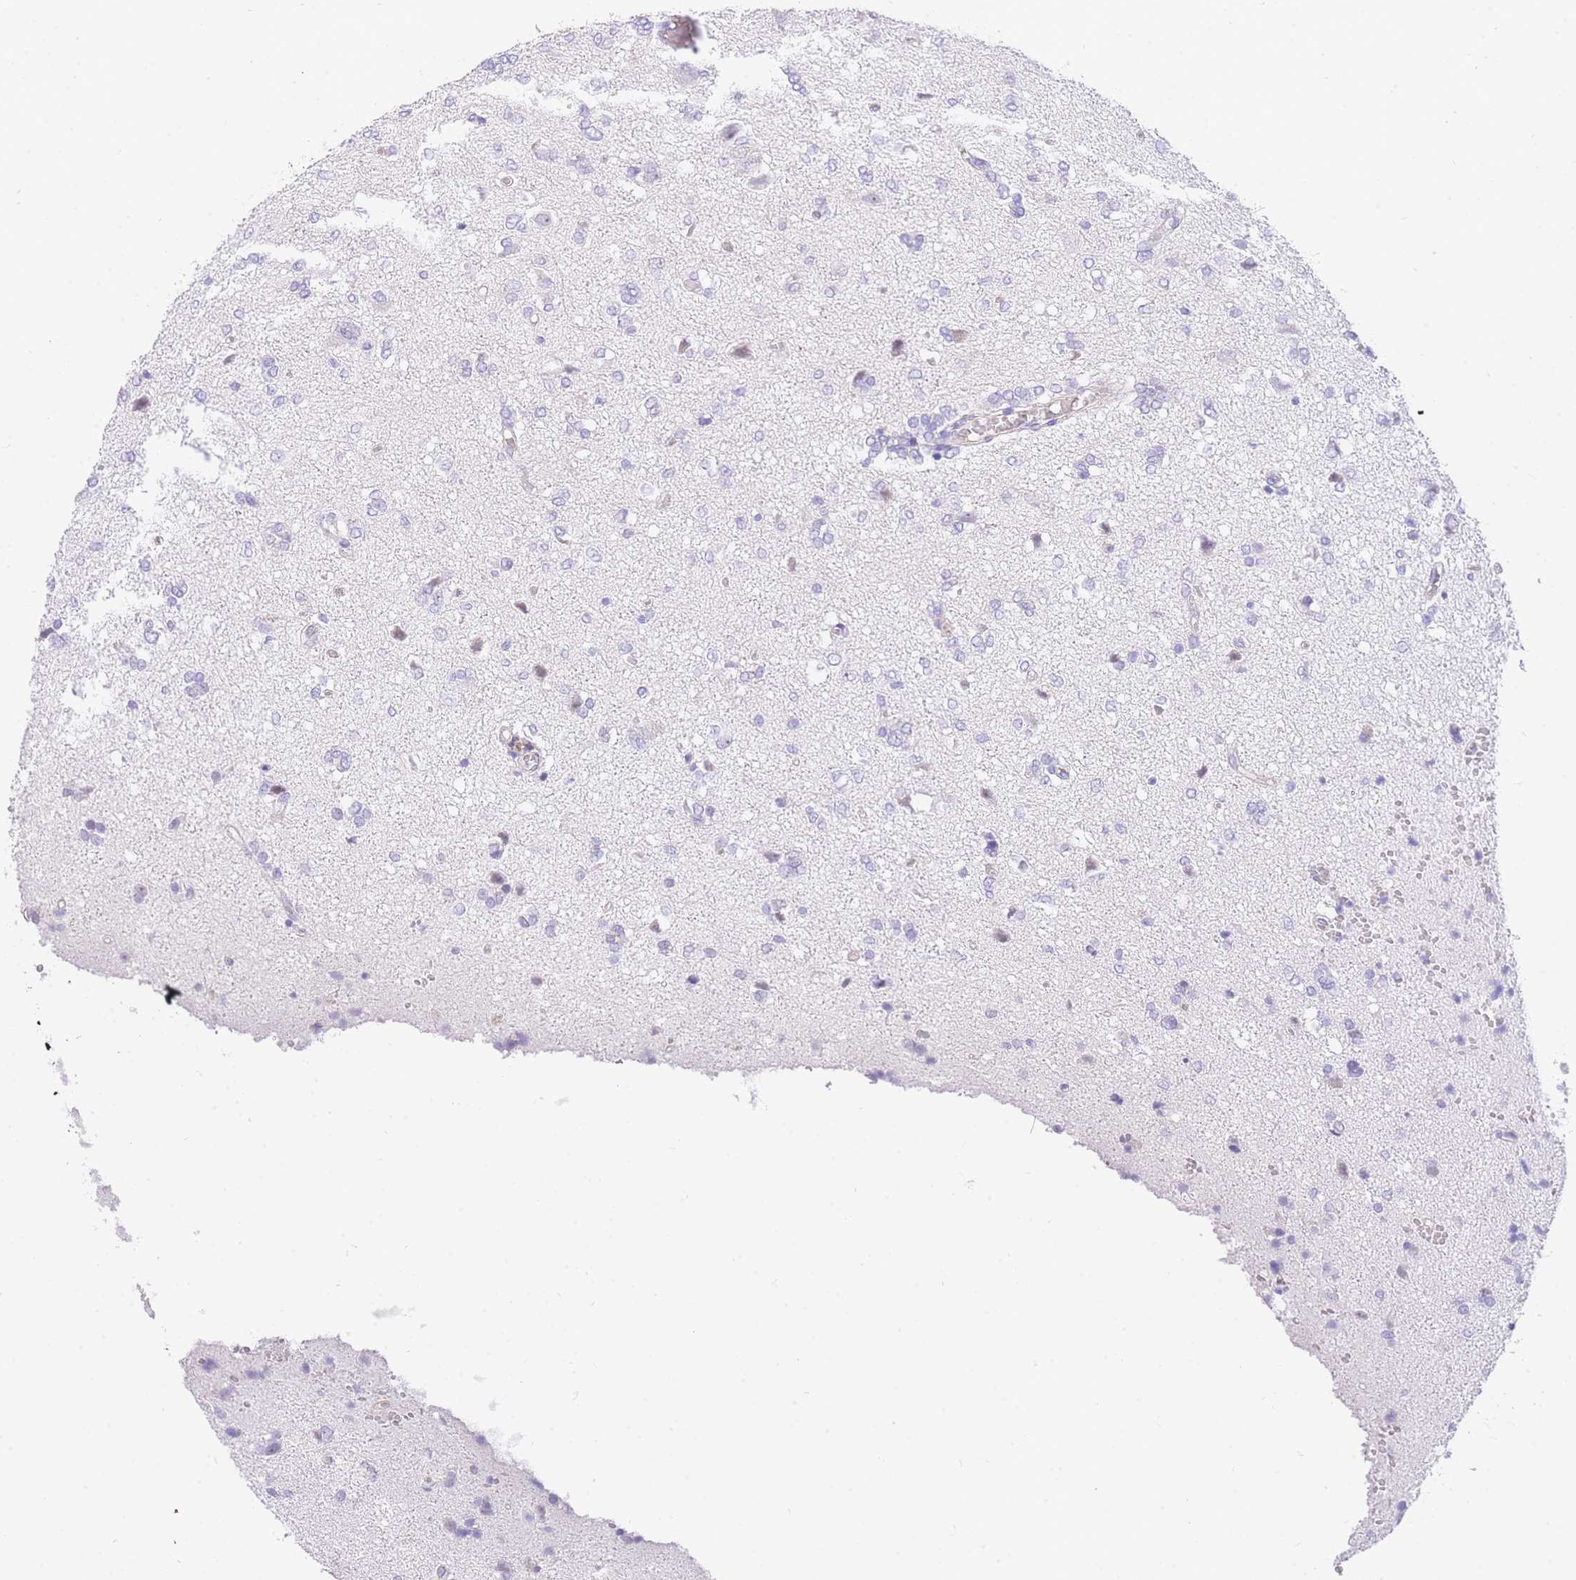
{"staining": {"intensity": "negative", "quantity": "none", "location": "none"}, "tissue": "glioma", "cell_type": "Tumor cells", "image_type": "cancer", "snomed": [{"axis": "morphology", "description": "Glioma, malignant, High grade"}, {"axis": "topography", "description": "Brain"}], "caption": "DAB (3,3'-diaminobenzidine) immunohistochemical staining of malignant high-grade glioma displays no significant positivity in tumor cells. The staining is performed using DAB (3,3'-diaminobenzidine) brown chromogen with nuclei counter-stained in using hematoxylin.", "gene": "SRSF12", "patient": {"sex": "female", "age": 59}}